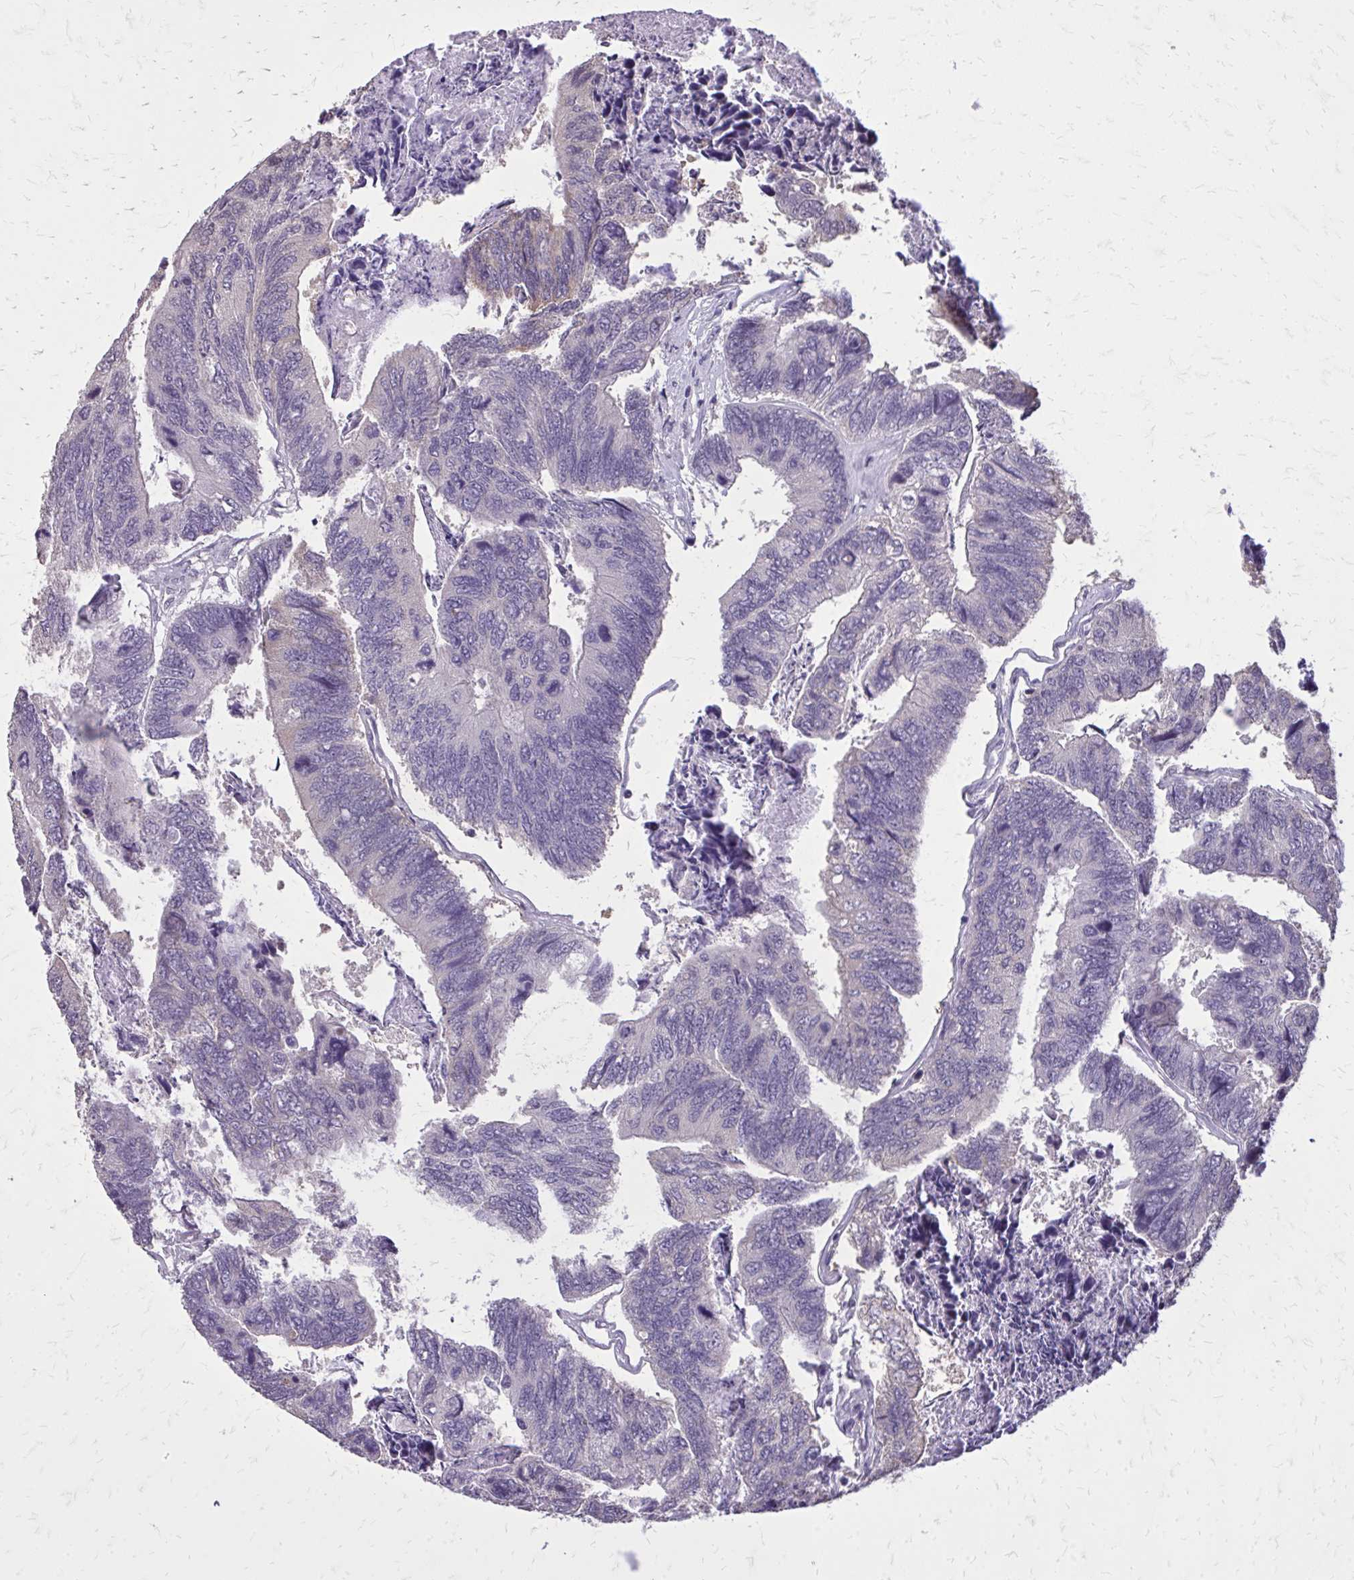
{"staining": {"intensity": "negative", "quantity": "none", "location": "none"}, "tissue": "colorectal cancer", "cell_type": "Tumor cells", "image_type": "cancer", "snomed": [{"axis": "morphology", "description": "Adenocarcinoma, NOS"}, {"axis": "topography", "description": "Colon"}], "caption": "Immunohistochemistry (IHC) of human adenocarcinoma (colorectal) shows no expression in tumor cells.", "gene": "AKAP5", "patient": {"sex": "female", "age": 67}}